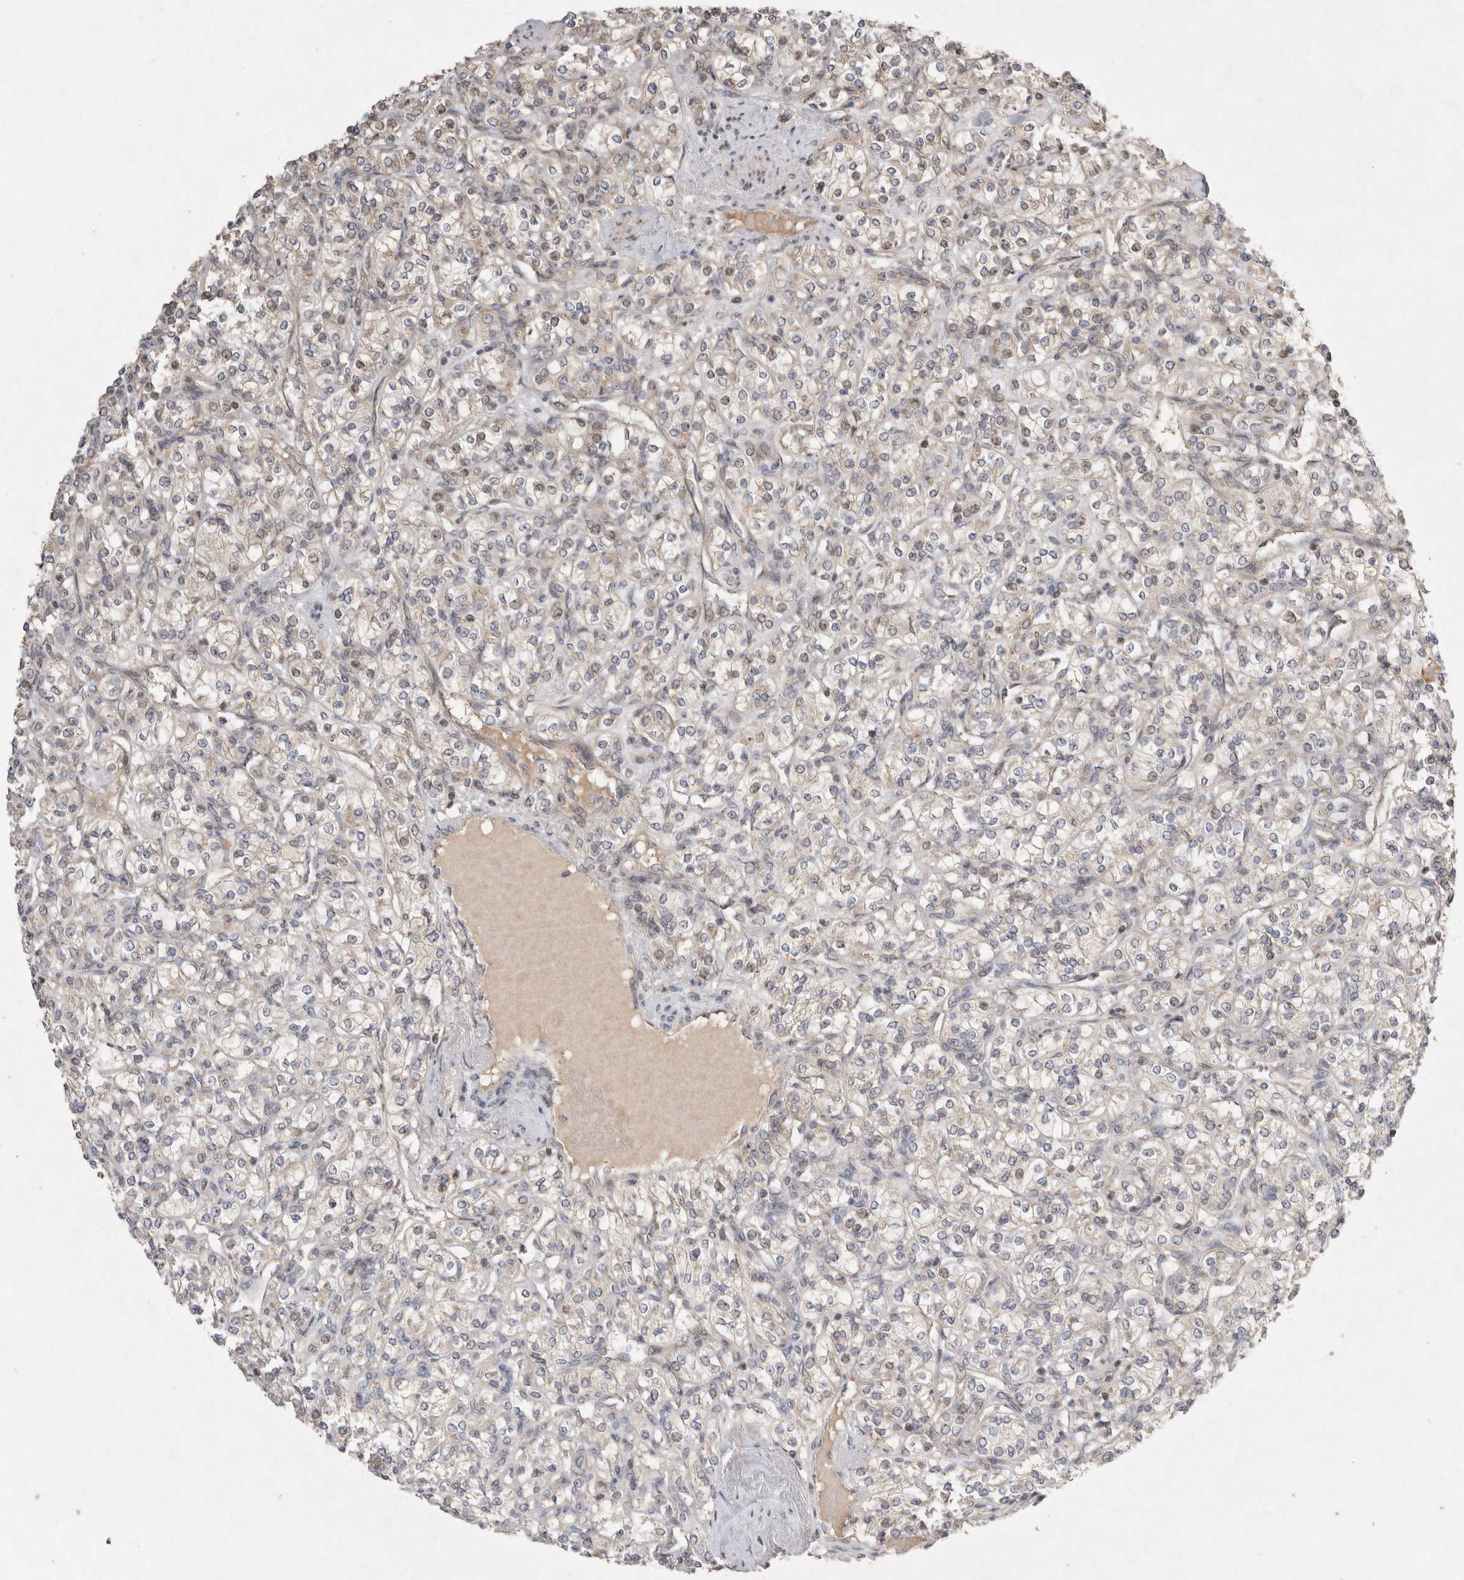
{"staining": {"intensity": "weak", "quantity": "<25%", "location": "nuclear"}, "tissue": "renal cancer", "cell_type": "Tumor cells", "image_type": "cancer", "snomed": [{"axis": "morphology", "description": "Adenocarcinoma, NOS"}, {"axis": "topography", "description": "Kidney"}], "caption": "Tumor cells show no significant staining in renal adenocarcinoma.", "gene": "EIF2AK1", "patient": {"sex": "male", "age": 77}}